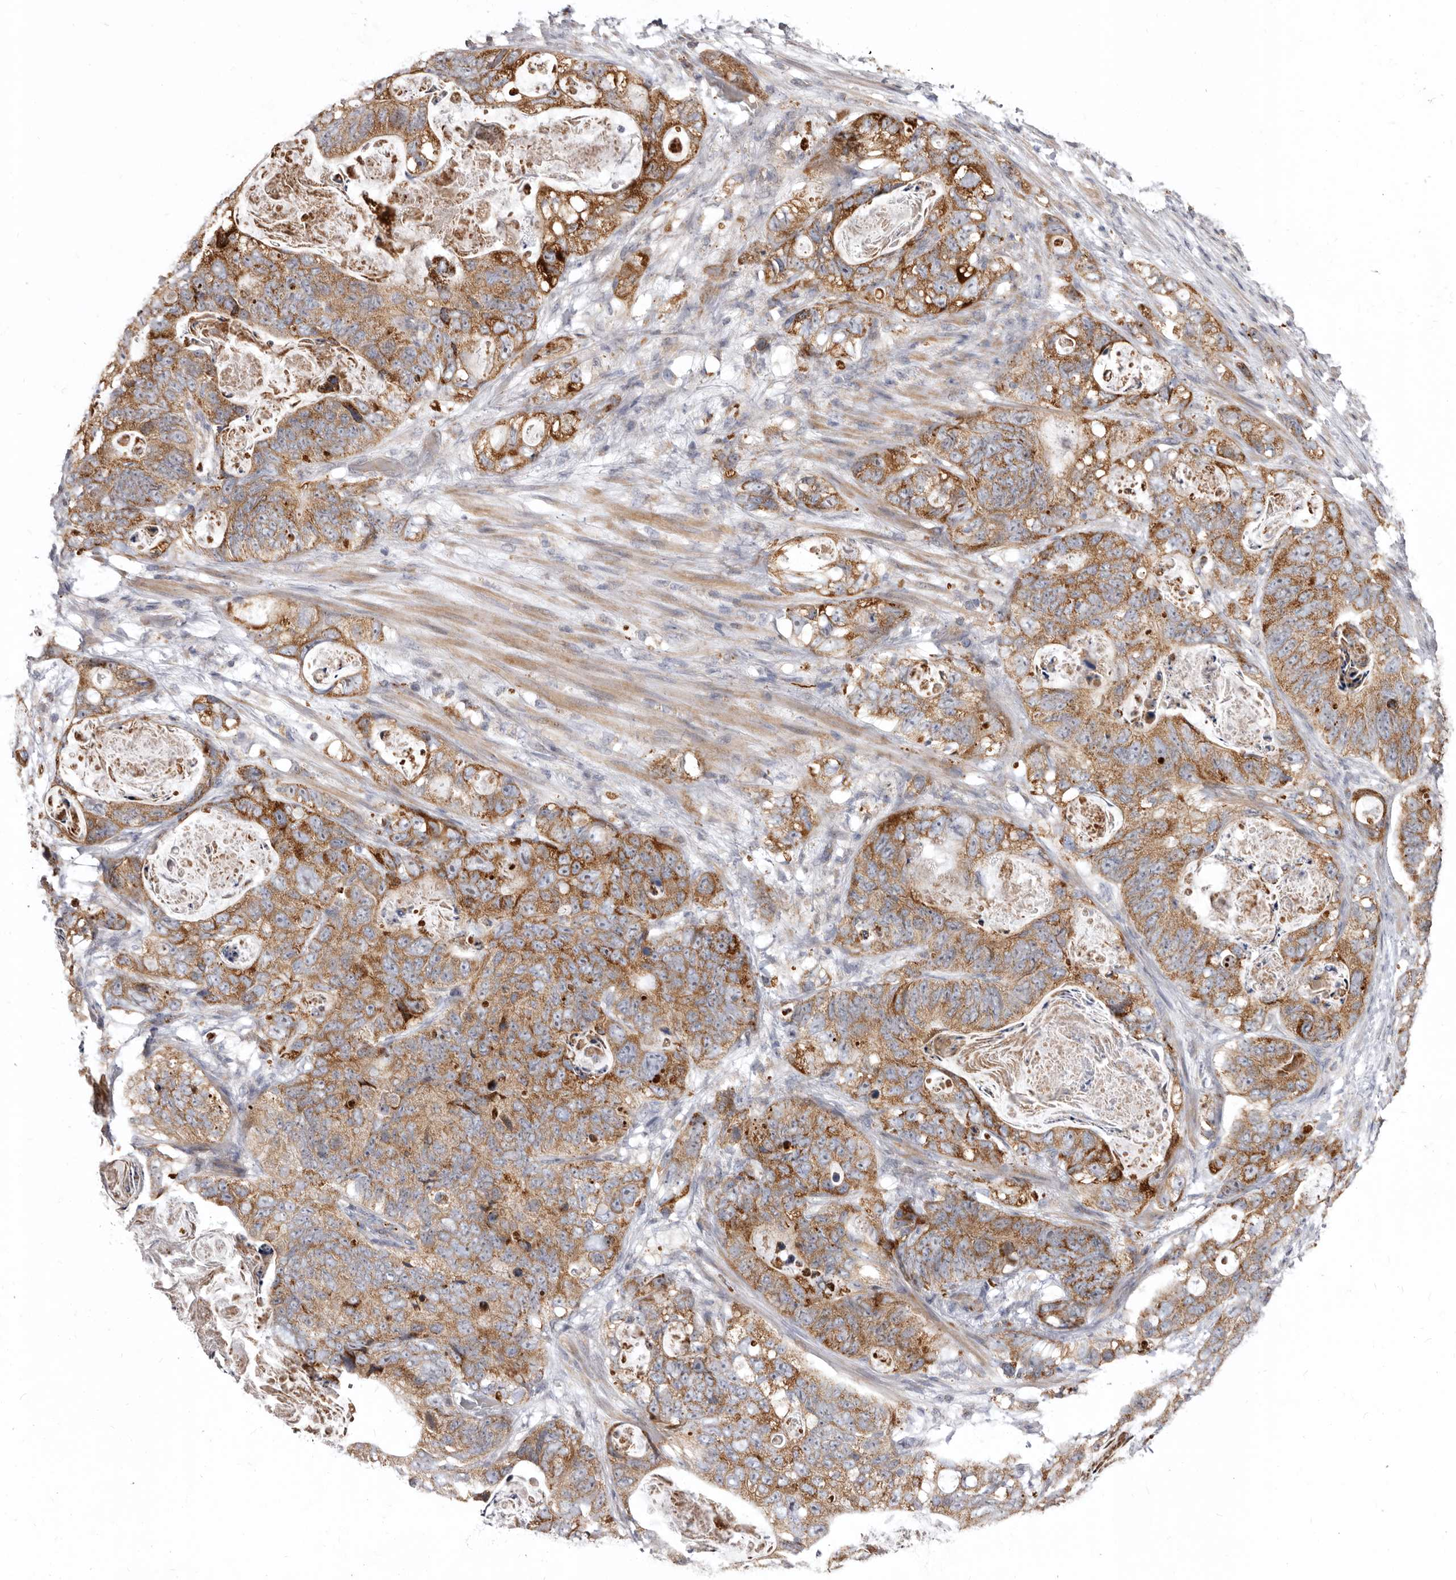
{"staining": {"intensity": "moderate", "quantity": ">75%", "location": "cytoplasmic/membranous"}, "tissue": "stomach cancer", "cell_type": "Tumor cells", "image_type": "cancer", "snomed": [{"axis": "morphology", "description": "Normal tissue, NOS"}, {"axis": "morphology", "description": "Adenocarcinoma, NOS"}, {"axis": "topography", "description": "Stomach"}], "caption": "Stomach cancer (adenocarcinoma) was stained to show a protein in brown. There is medium levels of moderate cytoplasmic/membranous staining in approximately >75% of tumor cells. The protein is shown in brown color, while the nuclei are stained blue.", "gene": "SMC4", "patient": {"sex": "female", "age": 89}}